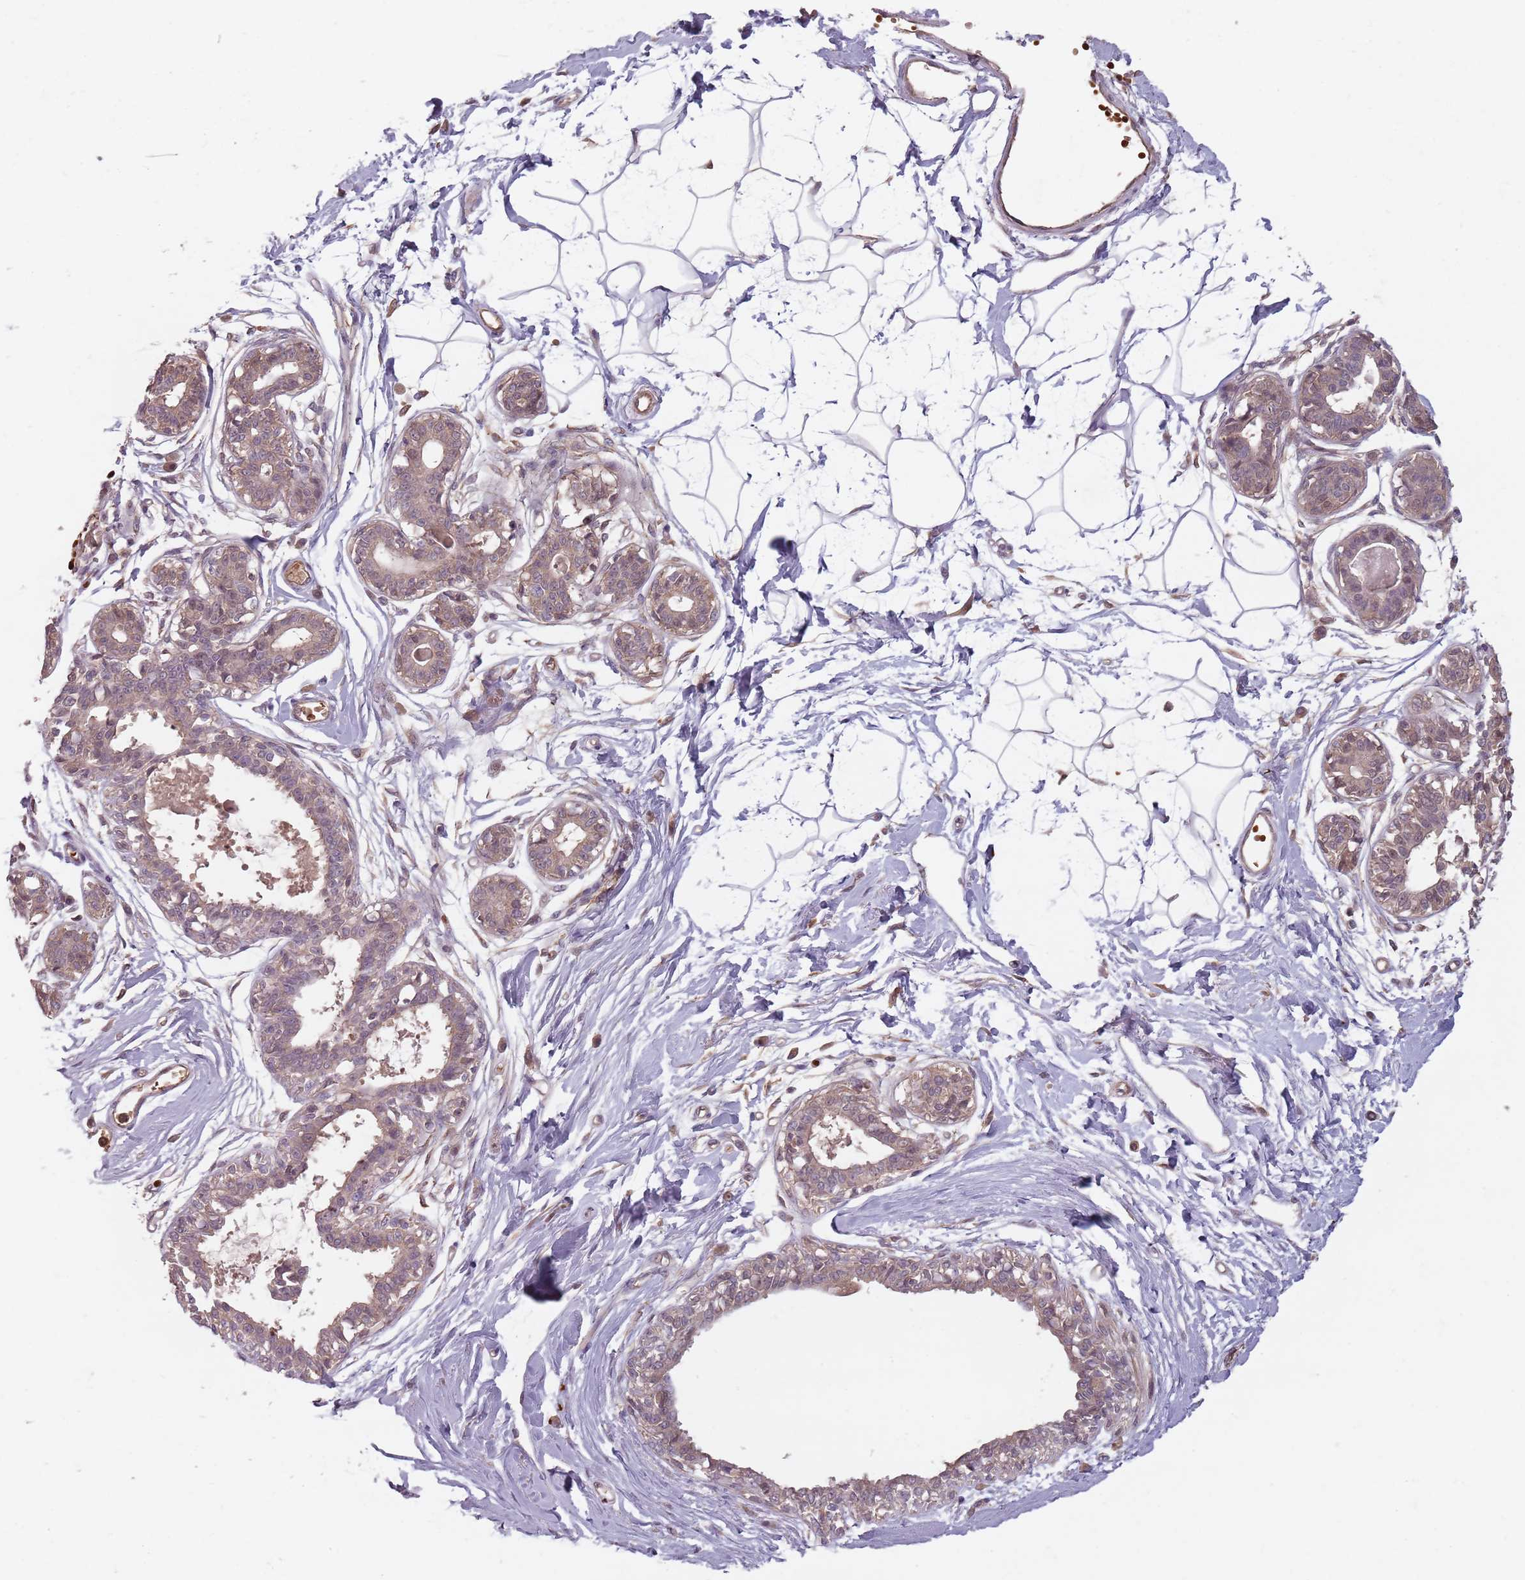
{"staining": {"intensity": "negative", "quantity": "none", "location": "none"}, "tissue": "breast", "cell_type": "Adipocytes", "image_type": "normal", "snomed": [{"axis": "morphology", "description": "Normal tissue, NOS"}, {"axis": "topography", "description": "Breast"}], "caption": "IHC histopathology image of normal human breast stained for a protein (brown), which demonstrates no positivity in adipocytes. The staining was performed using DAB to visualize the protein expression in brown, while the nuclei were stained in blue with hematoxylin (Magnification: 20x).", "gene": "GPR180", "patient": {"sex": "female", "age": 45}}